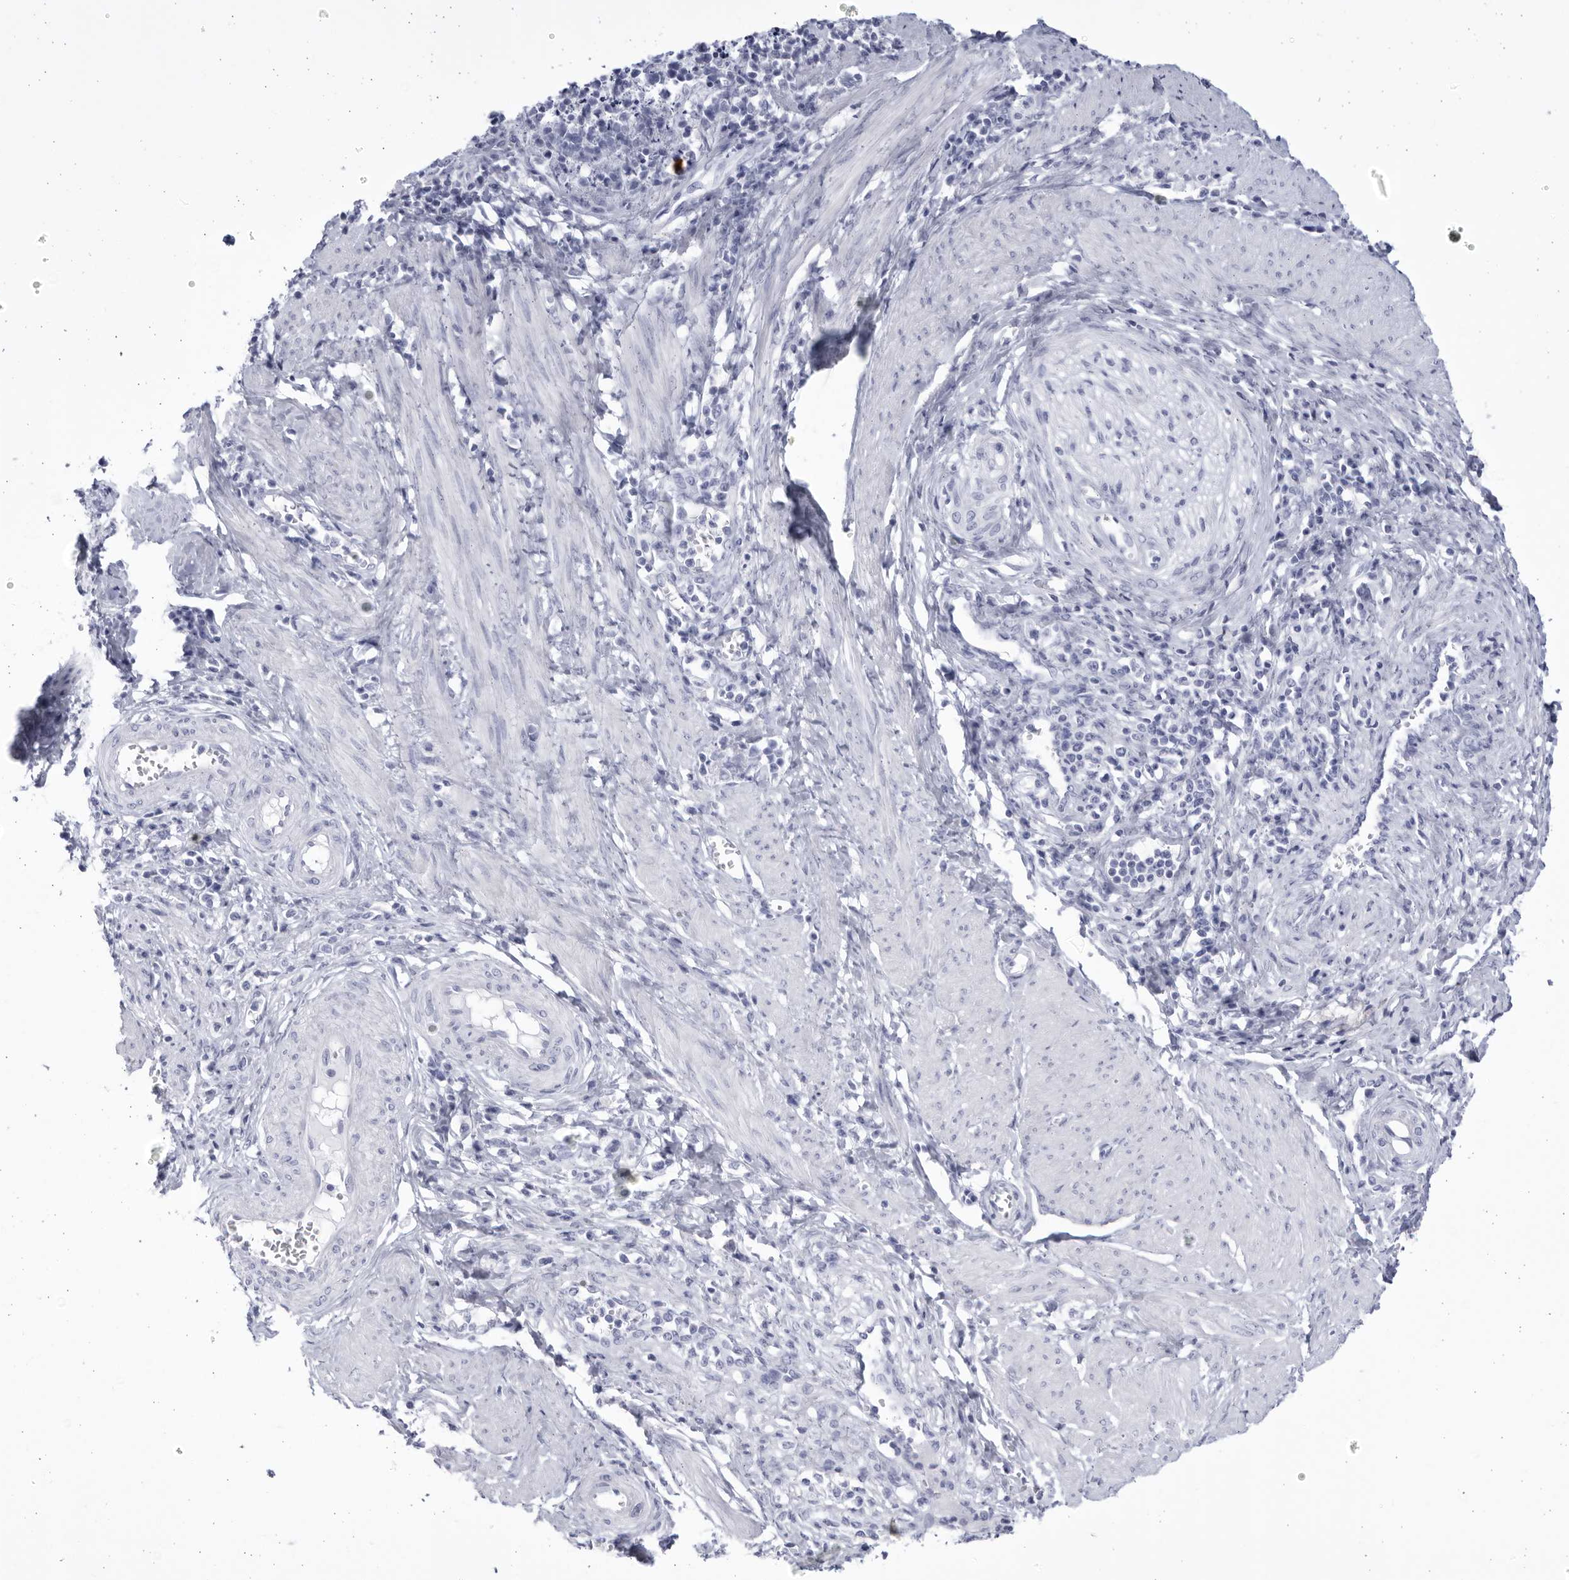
{"staining": {"intensity": "negative", "quantity": "none", "location": "none"}, "tissue": "cervical cancer", "cell_type": "Tumor cells", "image_type": "cancer", "snomed": [{"axis": "morphology", "description": "Normal tissue, NOS"}, {"axis": "morphology", "description": "Squamous cell carcinoma, NOS"}, {"axis": "topography", "description": "Cervix"}], "caption": "This image is of cervical cancer (squamous cell carcinoma) stained with immunohistochemistry to label a protein in brown with the nuclei are counter-stained blue. There is no staining in tumor cells.", "gene": "CCDC181", "patient": {"sex": "female", "age": 35}}